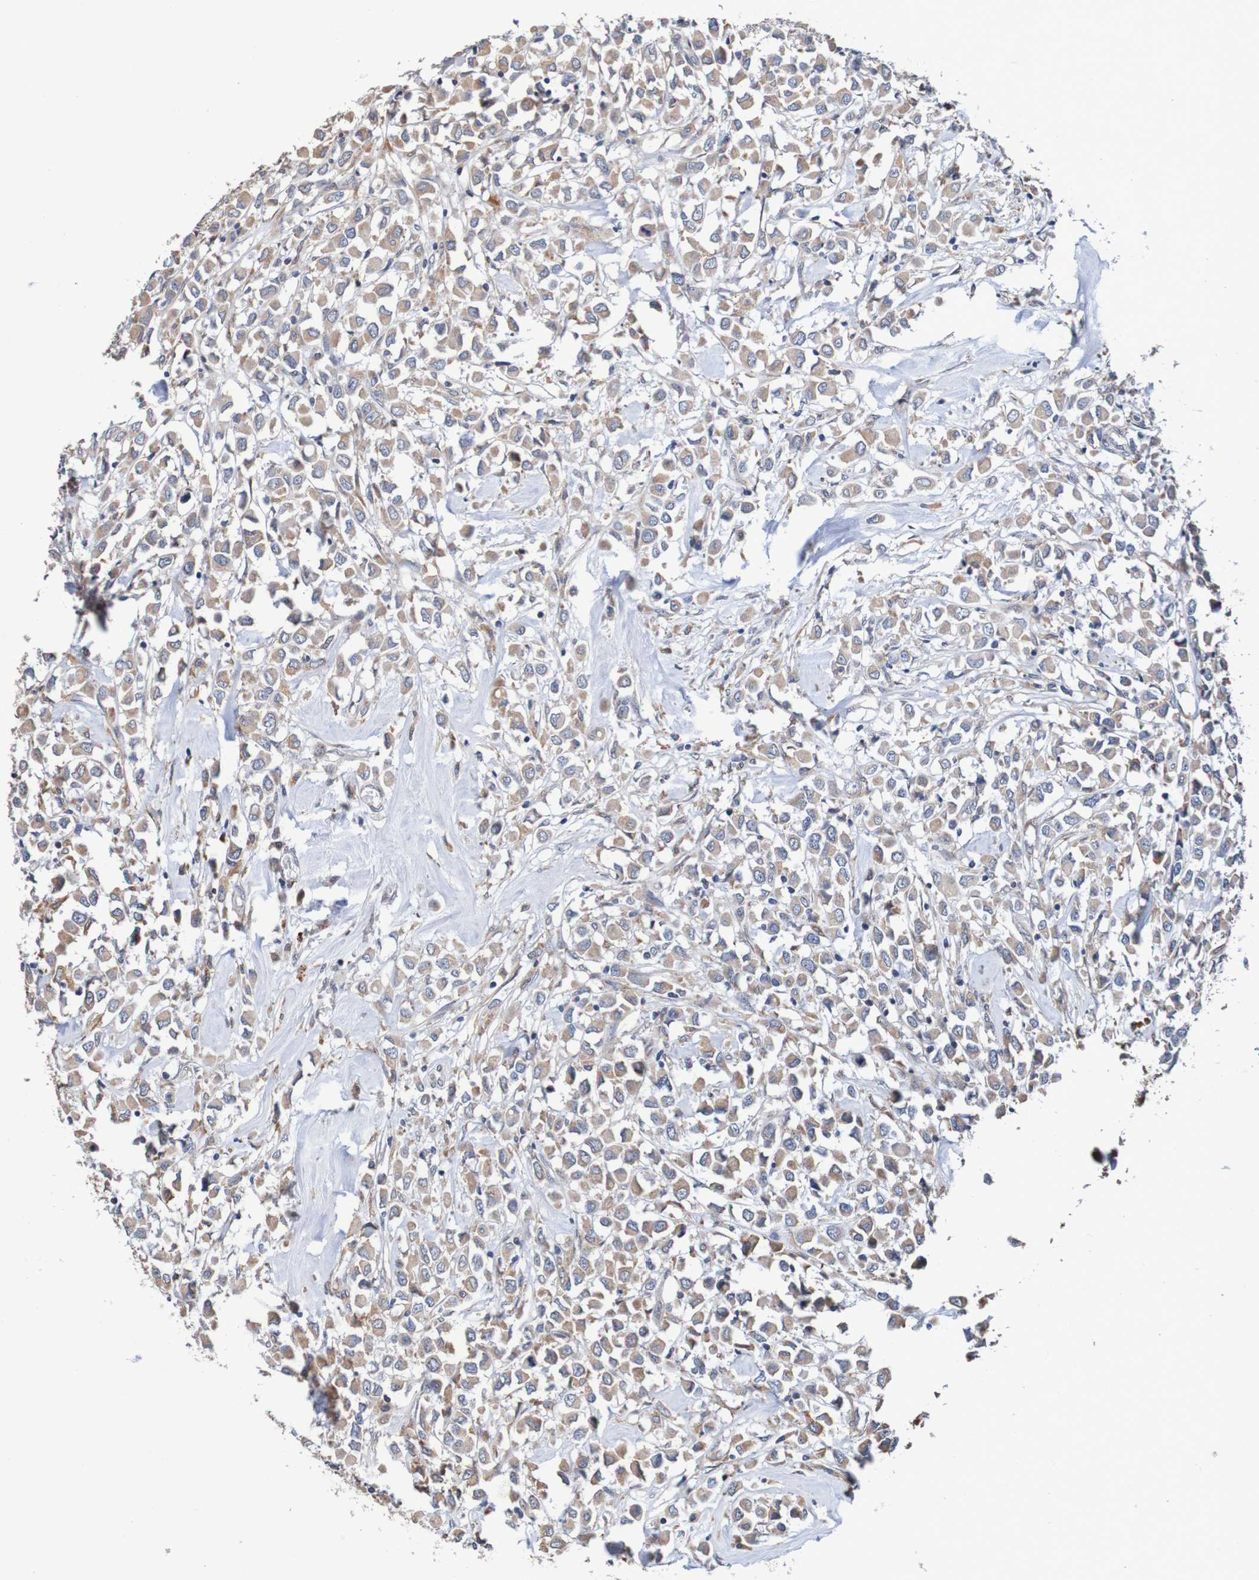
{"staining": {"intensity": "weak", "quantity": ">75%", "location": "cytoplasmic/membranous"}, "tissue": "breast cancer", "cell_type": "Tumor cells", "image_type": "cancer", "snomed": [{"axis": "morphology", "description": "Duct carcinoma"}, {"axis": "topography", "description": "Breast"}], "caption": "Breast cancer tissue demonstrates weak cytoplasmic/membranous staining in about >75% of tumor cells, visualized by immunohistochemistry. Using DAB (brown) and hematoxylin (blue) stains, captured at high magnification using brightfield microscopy.", "gene": "FIBP", "patient": {"sex": "female", "age": 61}}